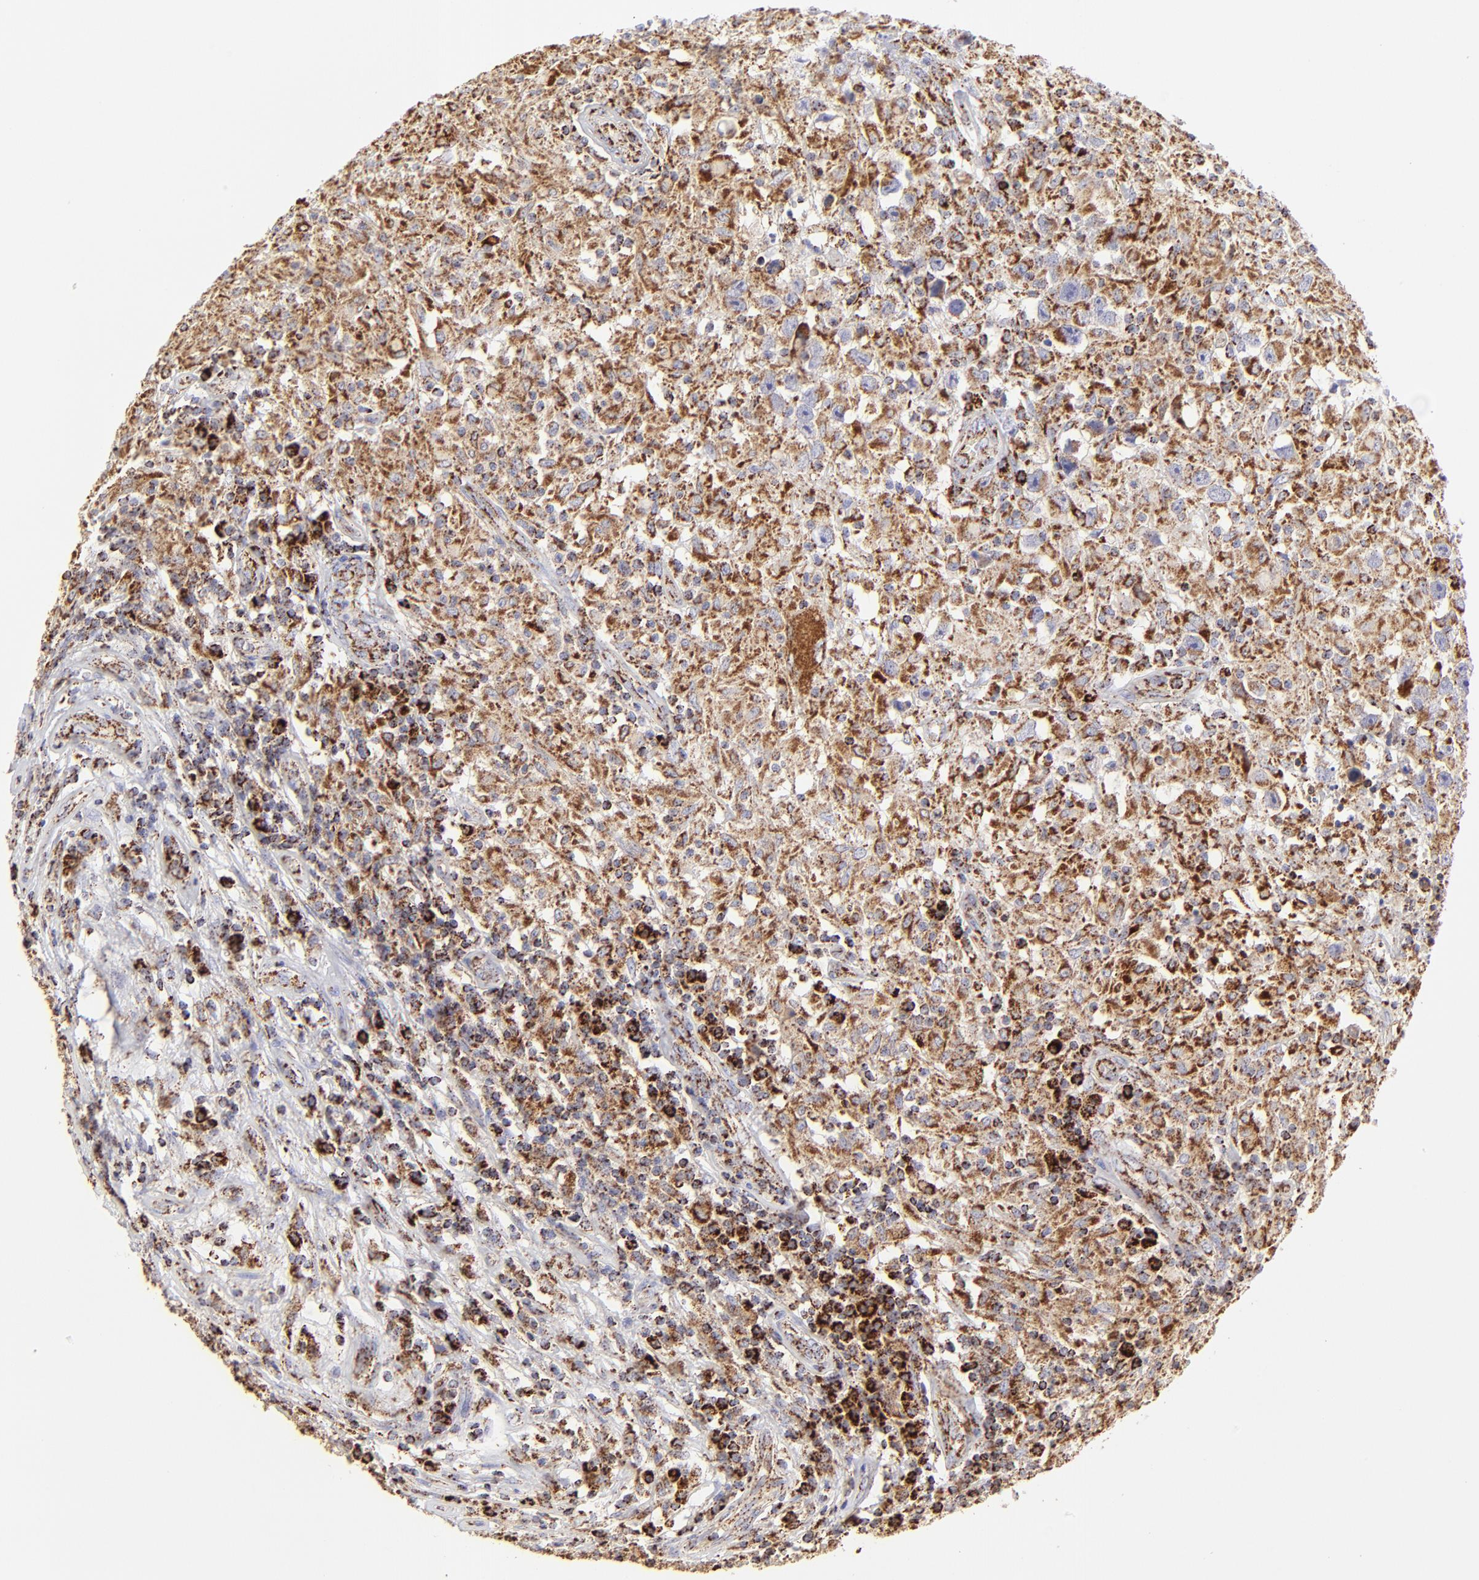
{"staining": {"intensity": "moderate", "quantity": ">75%", "location": "cytoplasmic/membranous"}, "tissue": "testis cancer", "cell_type": "Tumor cells", "image_type": "cancer", "snomed": [{"axis": "morphology", "description": "Seminoma, NOS"}, {"axis": "topography", "description": "Testis"}], "caption": "Moderate cytoplasmic/membranous protein staining is identified in approximately >75% of tumor cells in testis seminoma. (Stains: DAB in brown, nuclei in blue, Microscopy: brightfield microscopy at high magnification).", "gene": "ECH1", "patient": {"sex": "male", "age": 34}}